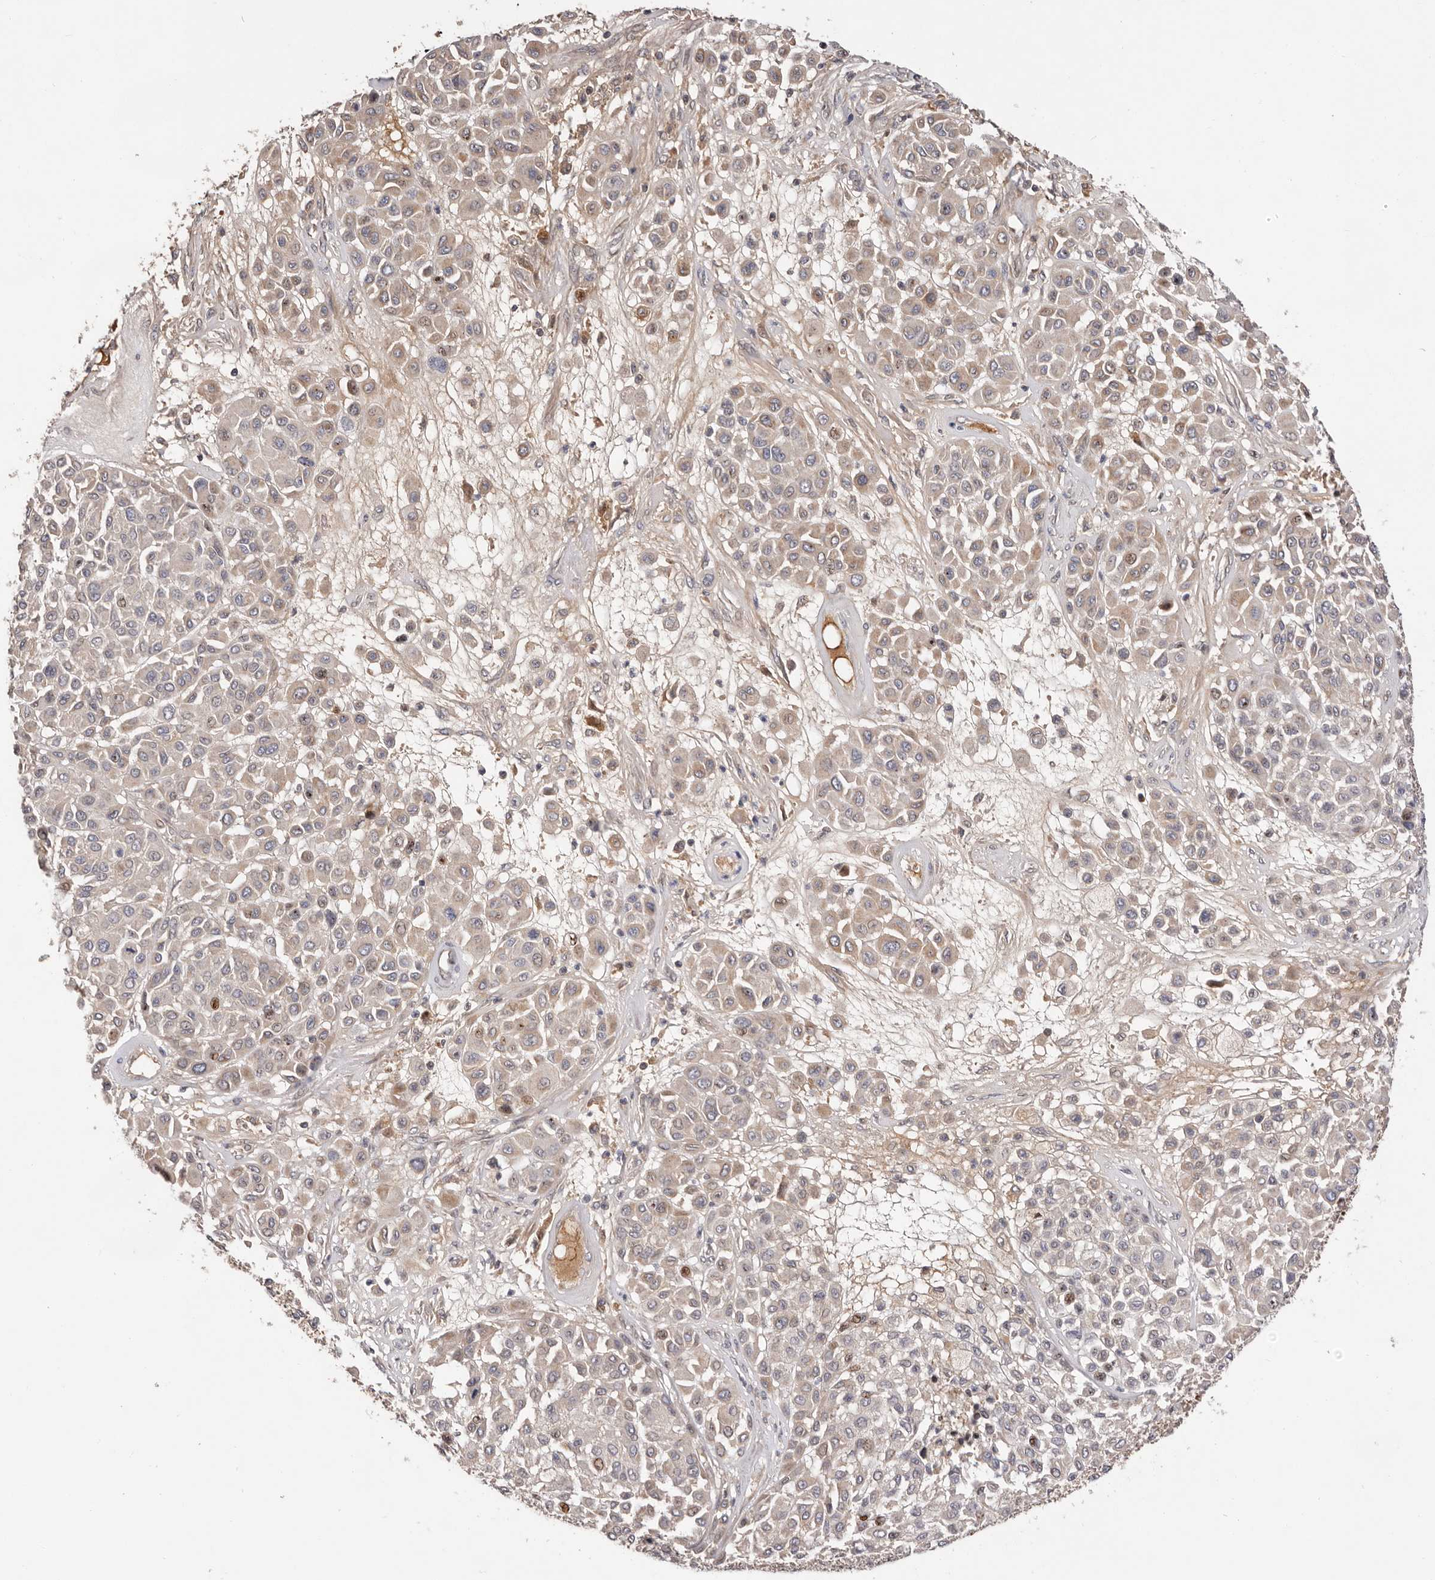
{"staining": {"intensity": "weak", "quantity": "<25%", "location": "cytoplasmic/membranous"}, "tissue": "melanoma", "cell_type": "Tumor cells", "image_type": "cancer", "snomed": [{"axis": "morphology", "description": "Malignant melanoma, Metastatic site"}, {"axis": "topography", "description": "Soft tissue"}], "caption": "Image shows no protein positivity in tumor cells of malignant melanoma (metastatic site) tissue.", "gene": "DOP1A", "patient": {"sex": "male", "age": 41}}